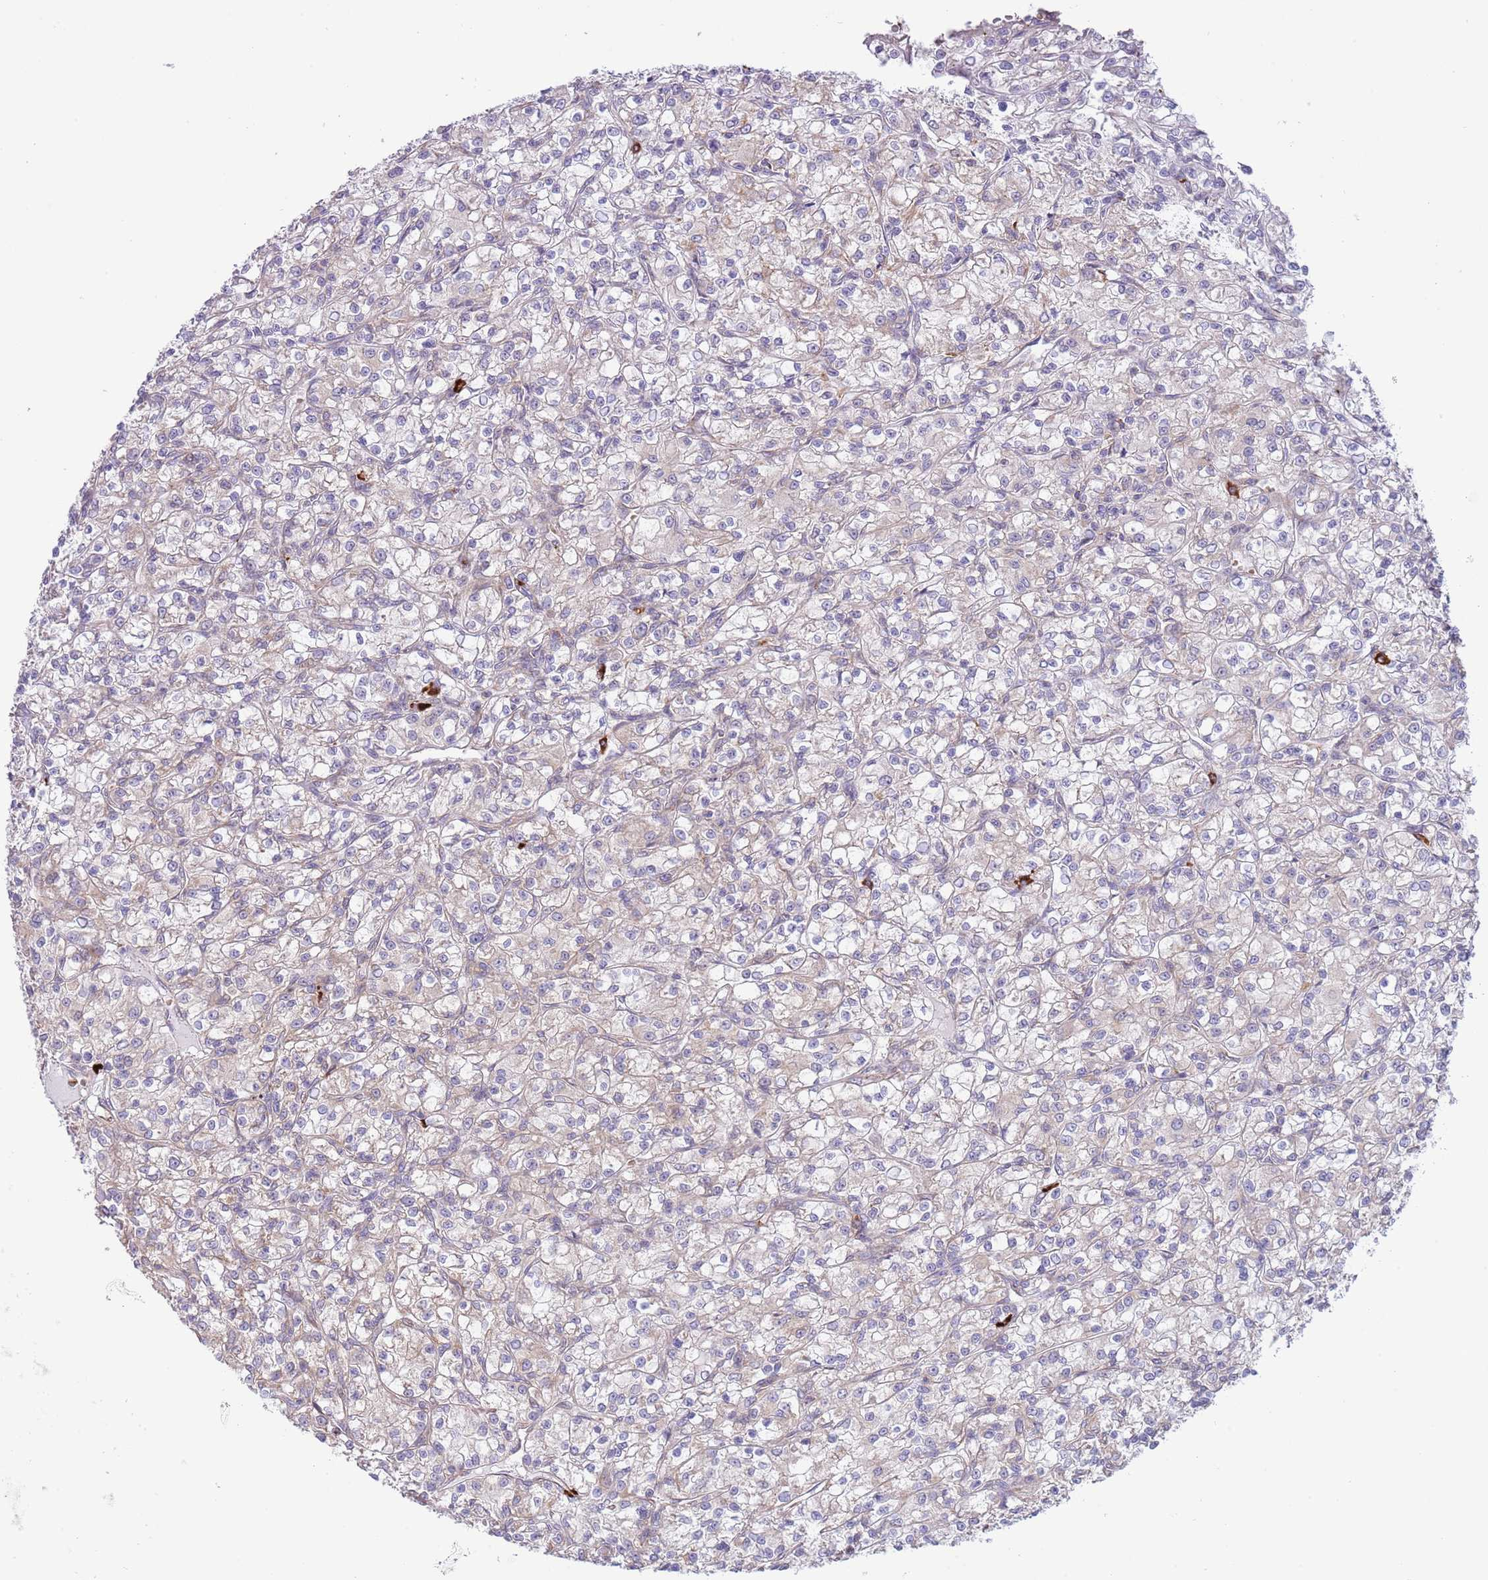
{"staining": {"intensity": "weak", "quantity": "<25%", "location": "cytoplasmic/membranous"}, "tissue": "renal cancer", "cell_type": "Tumor cells", "image_type": "cancer", "snomed": [{"axis": "morphology", "description": "Adenocarcinoma, NOS"}, {"axis": "topography", "description": "Kidney"}], "caption": "Immunohistochemistry (IHC) photomicrograph of renal adenocarcinoma stained for a protein (brown), which reveals no staining in tumor cells.", "gene": "DAND5", "patient": {"sex": "female", "age": 59}}